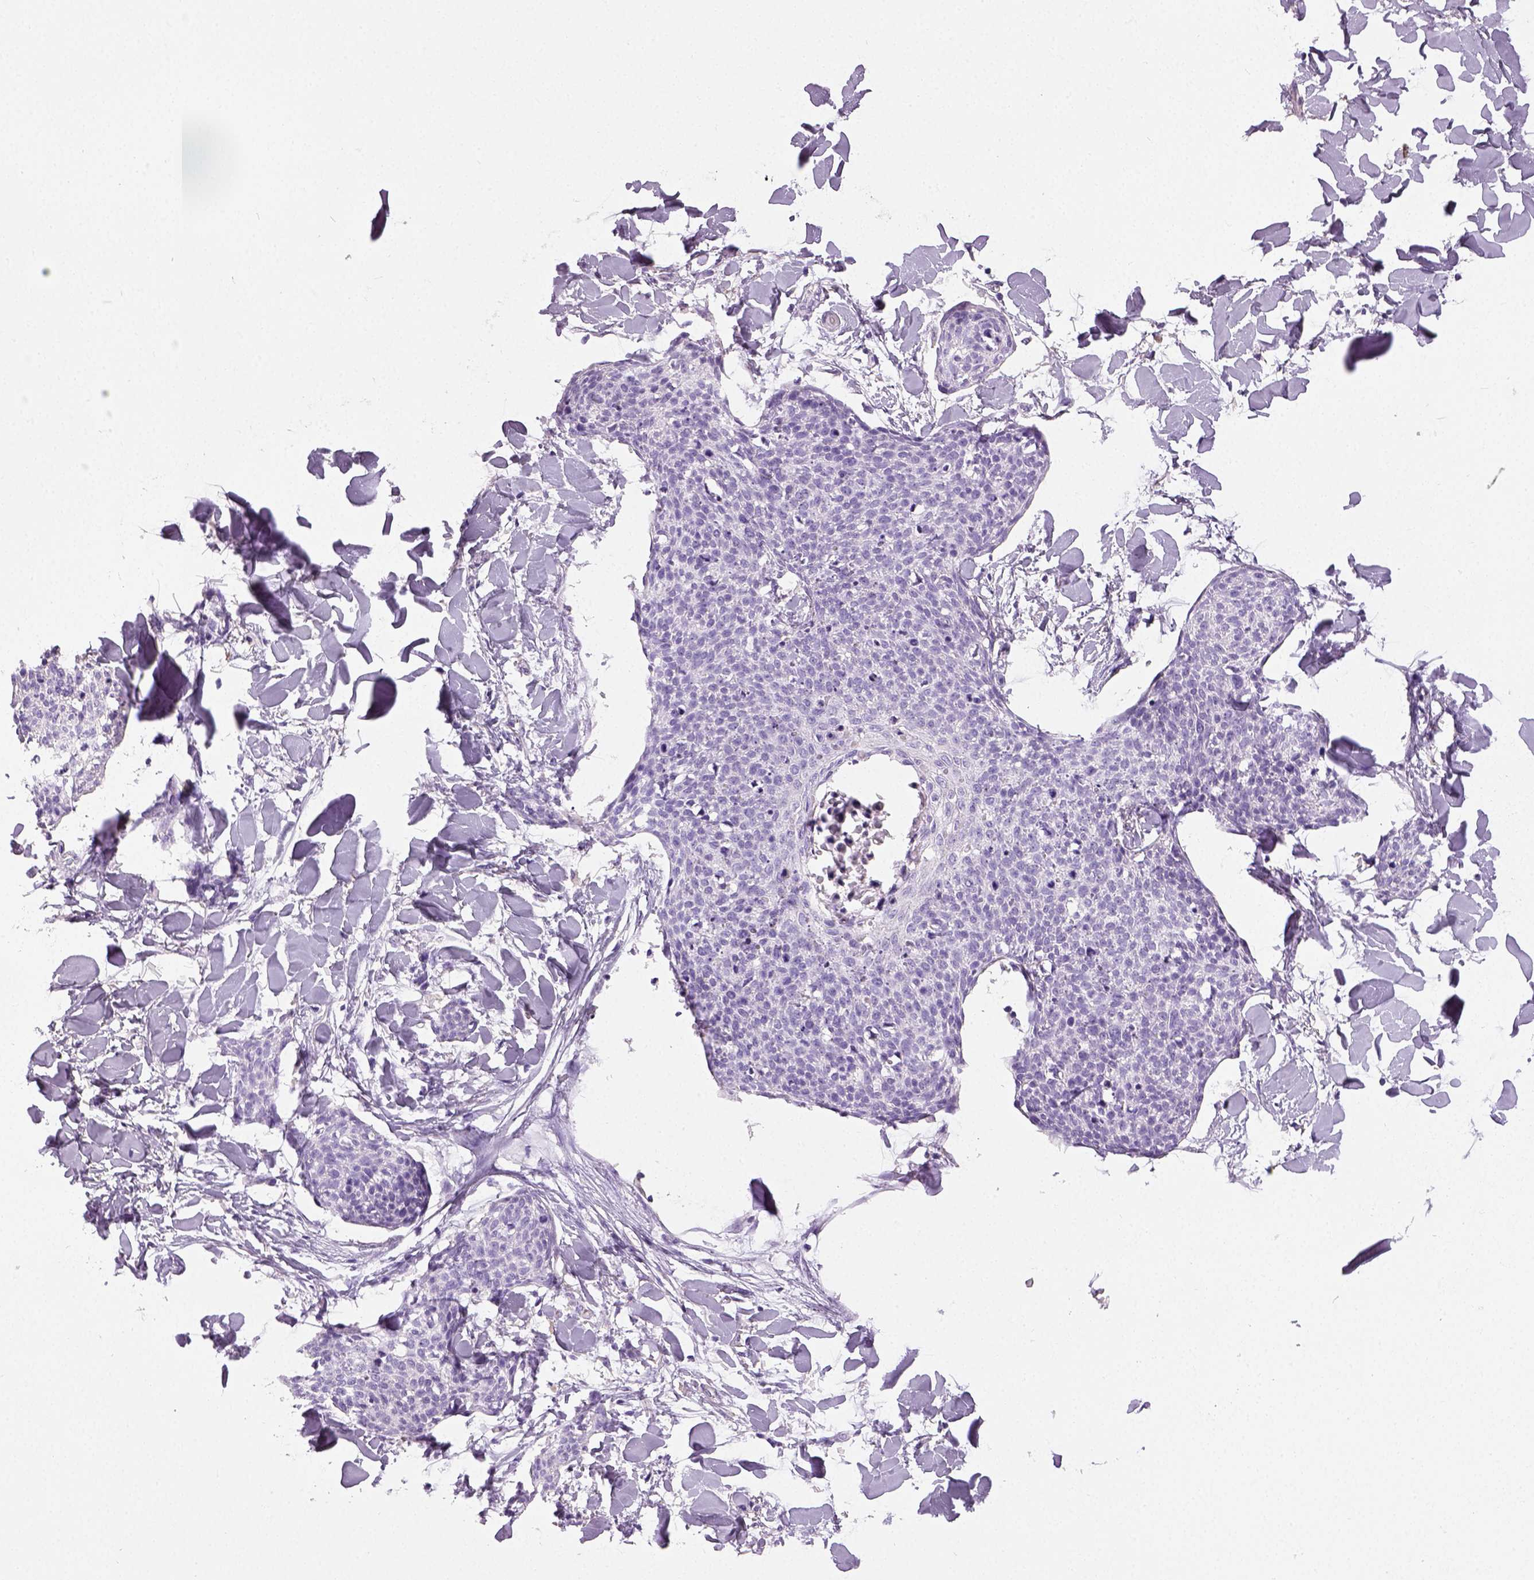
{"staining": {"intensity": "negative", "quantity": "none", "location": "none"}, "tissue": "skin cancer", "cell_type": "Tumor cells", "image_type": "cancer", "snomed": [{"axis": "morphology", "description": "Squamous cell carcinoma, NOS"}, {"axis": "topography", "description": "Skin"}, {"axis": "topography", "description": "Vulva"}], "caption": "Image shows no significant protein expression in tumor cells of skin squamous cell carcinoma.", "gene": "NECAB2", "patient": {"sex": "female", "age": 75}}